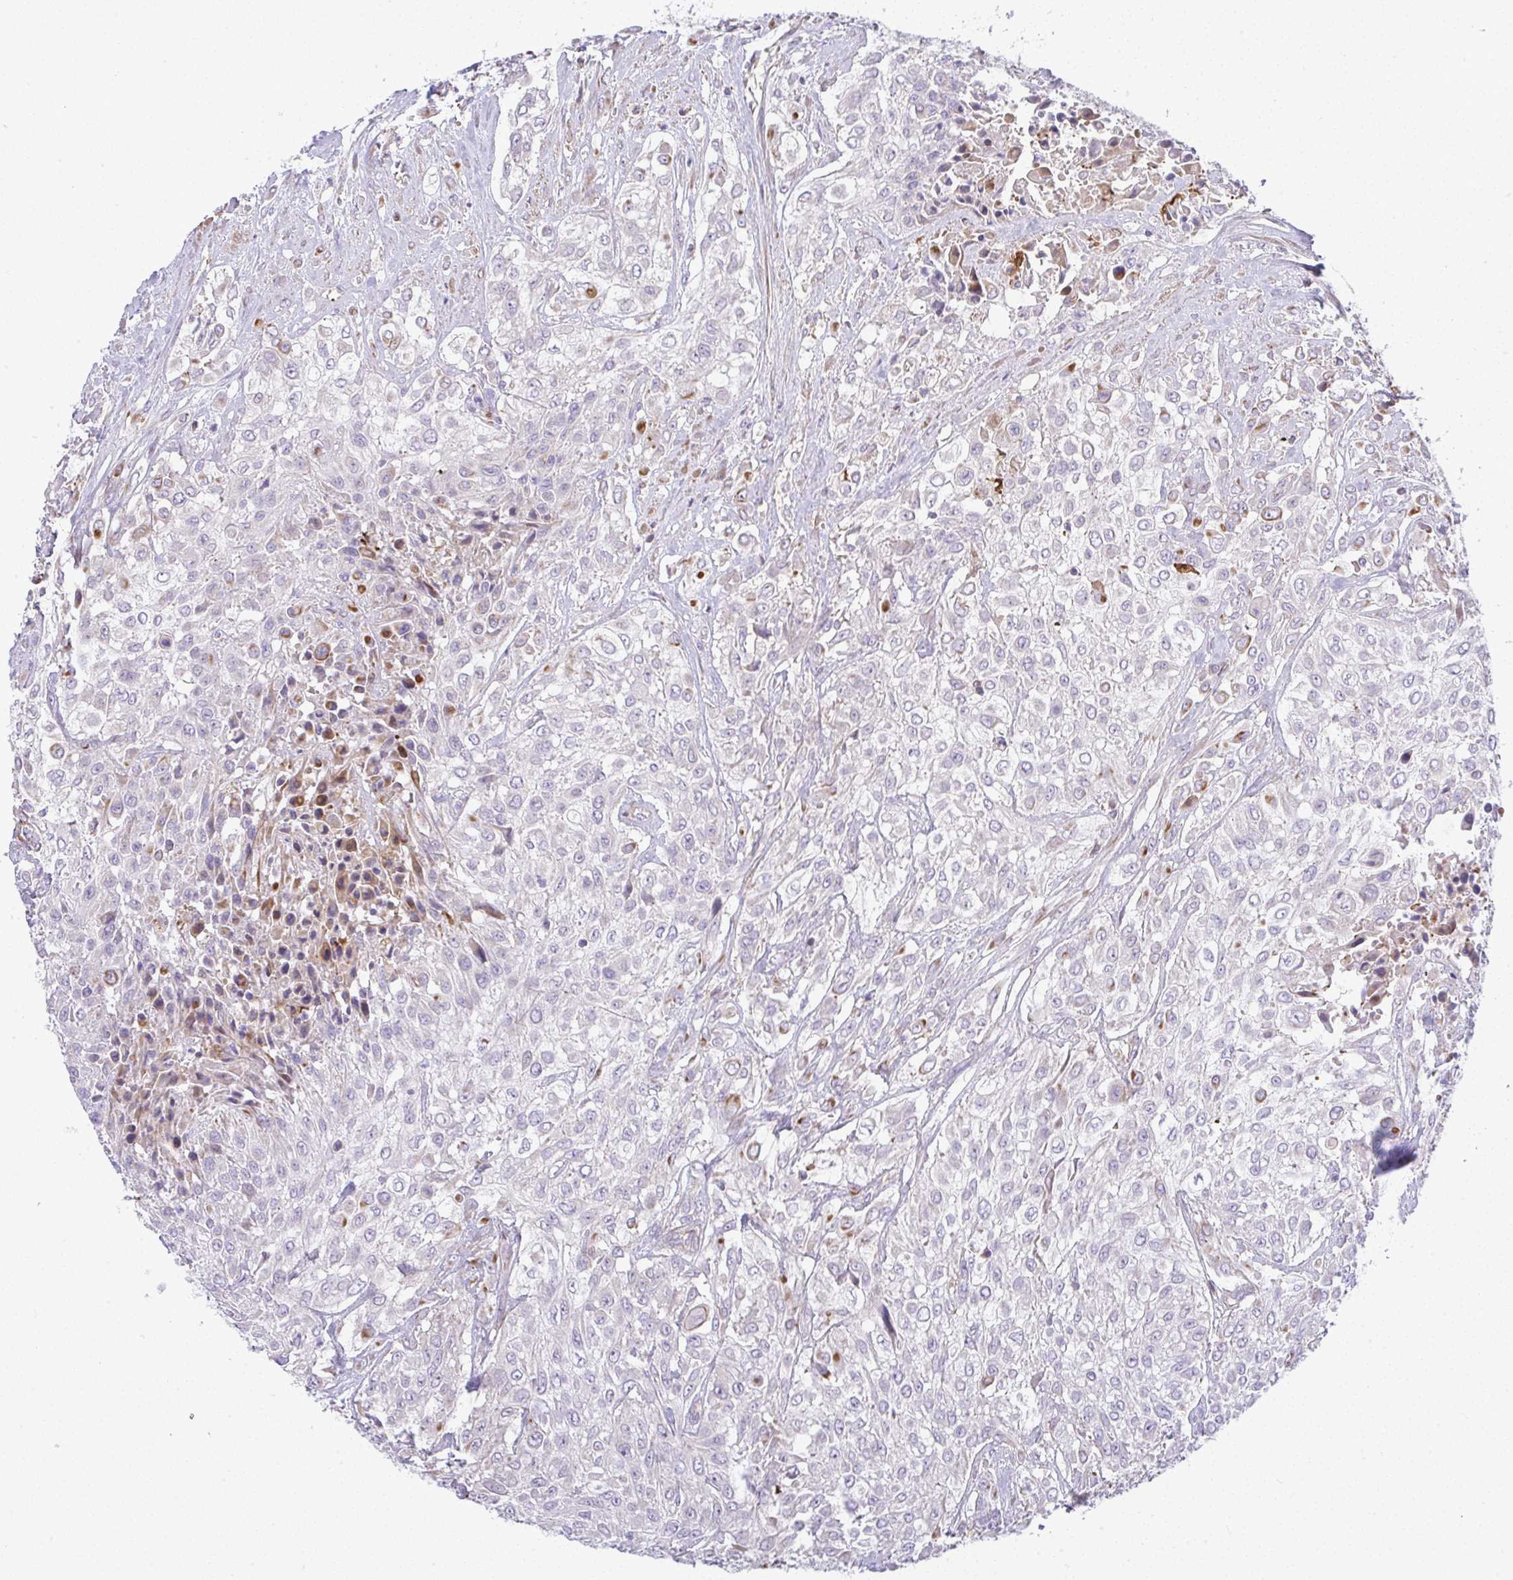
{"staining": {"intensity": "negative", "quantity": "none", "location": "none"}, "tissue": "urothelial cancer", "cell_type": "Tumor cells", "image_type": "cancer", "snomed": [{"axis": "morphology", "description": "Urothelial carcinoma, High grade"}, {"axis": "topography", "description": "Urinary bladder"}], "caption": "This photomicrograph is of urothelial cancer stained with immunohistochemistry to label a protein in brown with the nuclei are counter-stained blue. There is no expression in tumor cells.", "gene": "GRID2", "patient": {"sex": "male", "age": 57}}